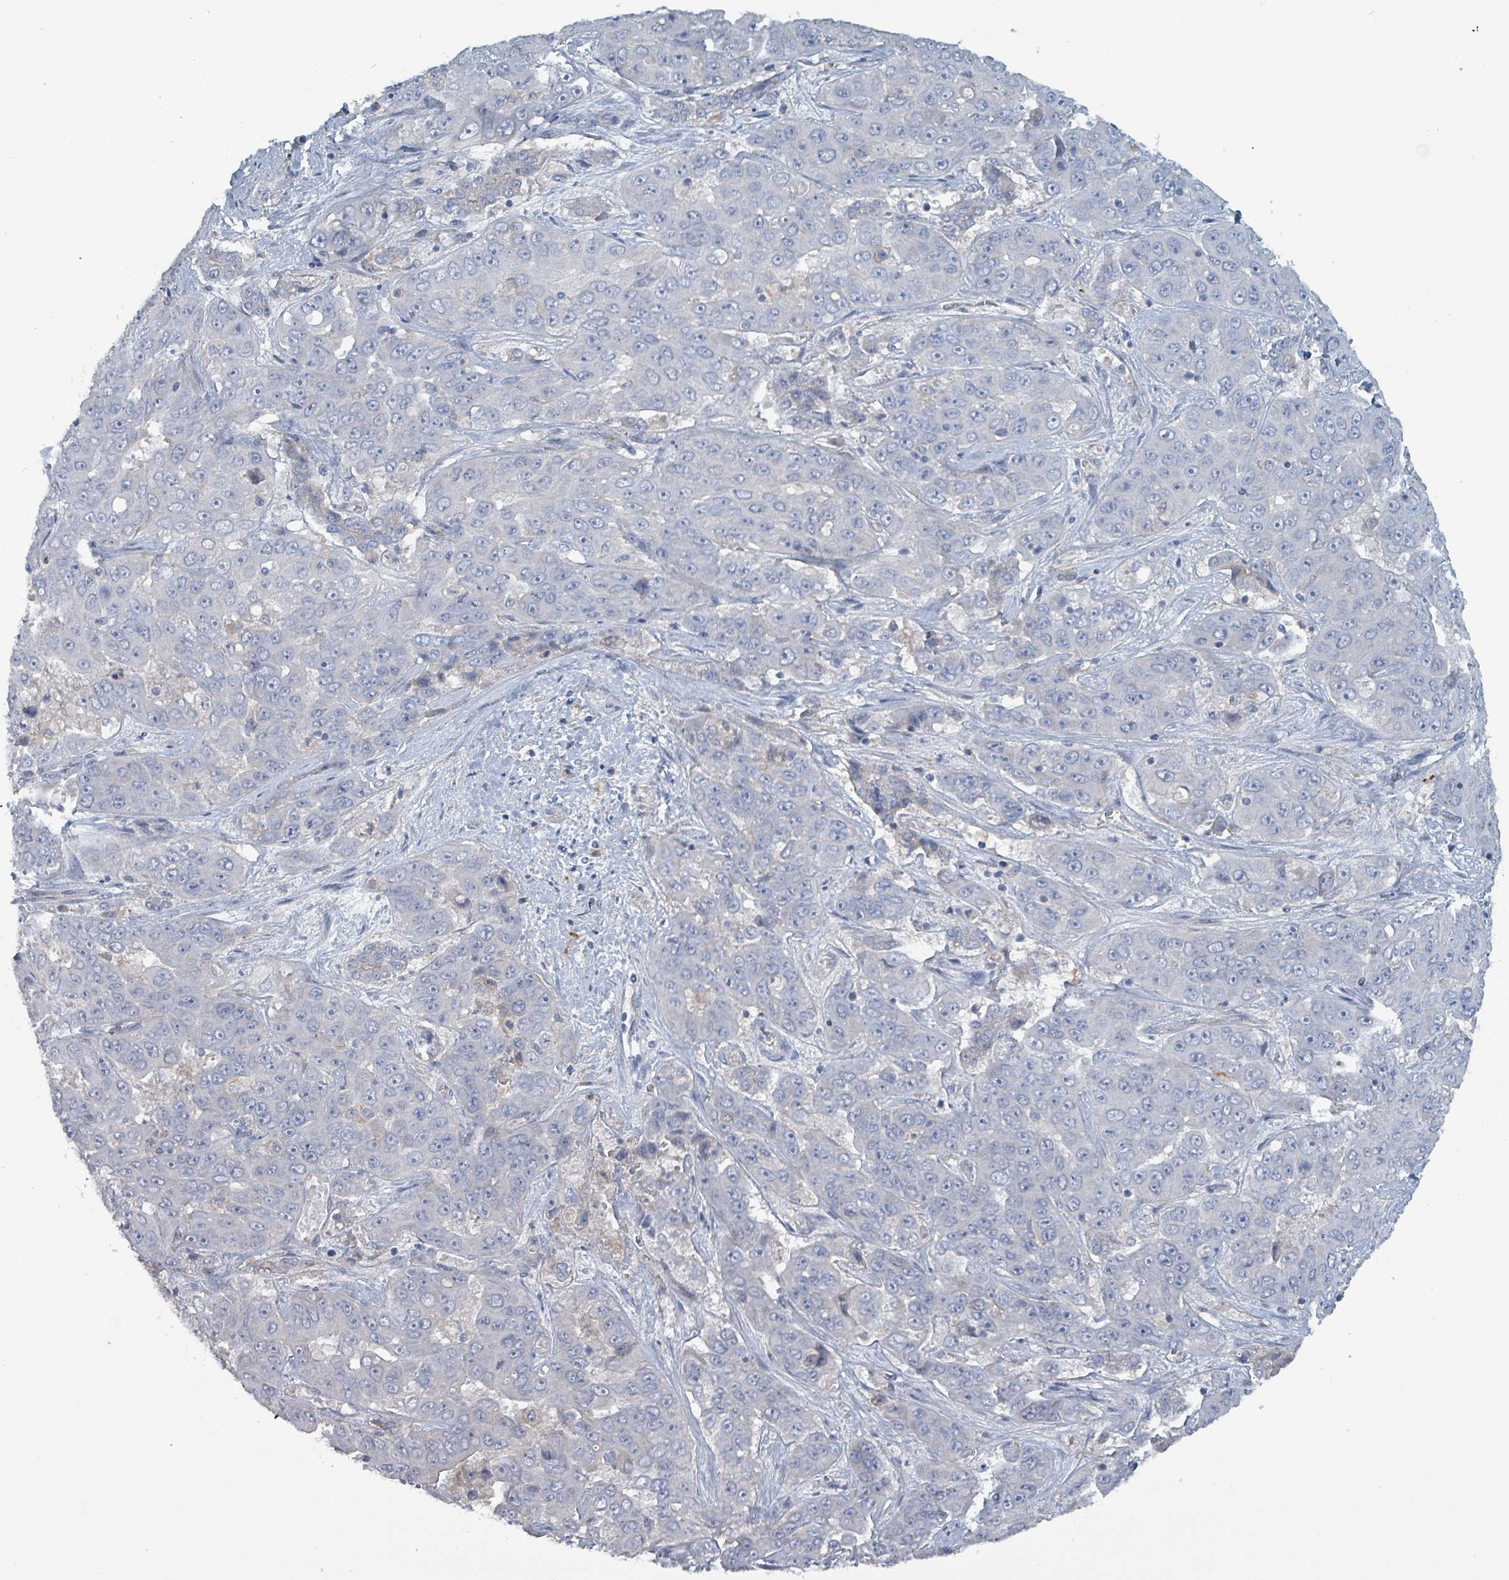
{"staining": {"intensity": "negative", "quantity": "none", "location": "none"}, "tissue": "liver cancer", "cell_type": "Tumor cells", "image_type": "cancer", "snomed": [{"axis": "morphology", "description": "Cholangiocarcinoma"}, {"axis": "topography", "description": "Liver"}], "caption": "IHC of human liver cholangiocarcinoma shows no positivity in tumor cells. Brightfield microscopy of IHC stained with DAB (3,3'-diaminobenzidine) (brown) and hematoxylin (blue), captured at high magnification.", "gene": "TAAR5", "patient": {"sex": "female", "age": 52}}